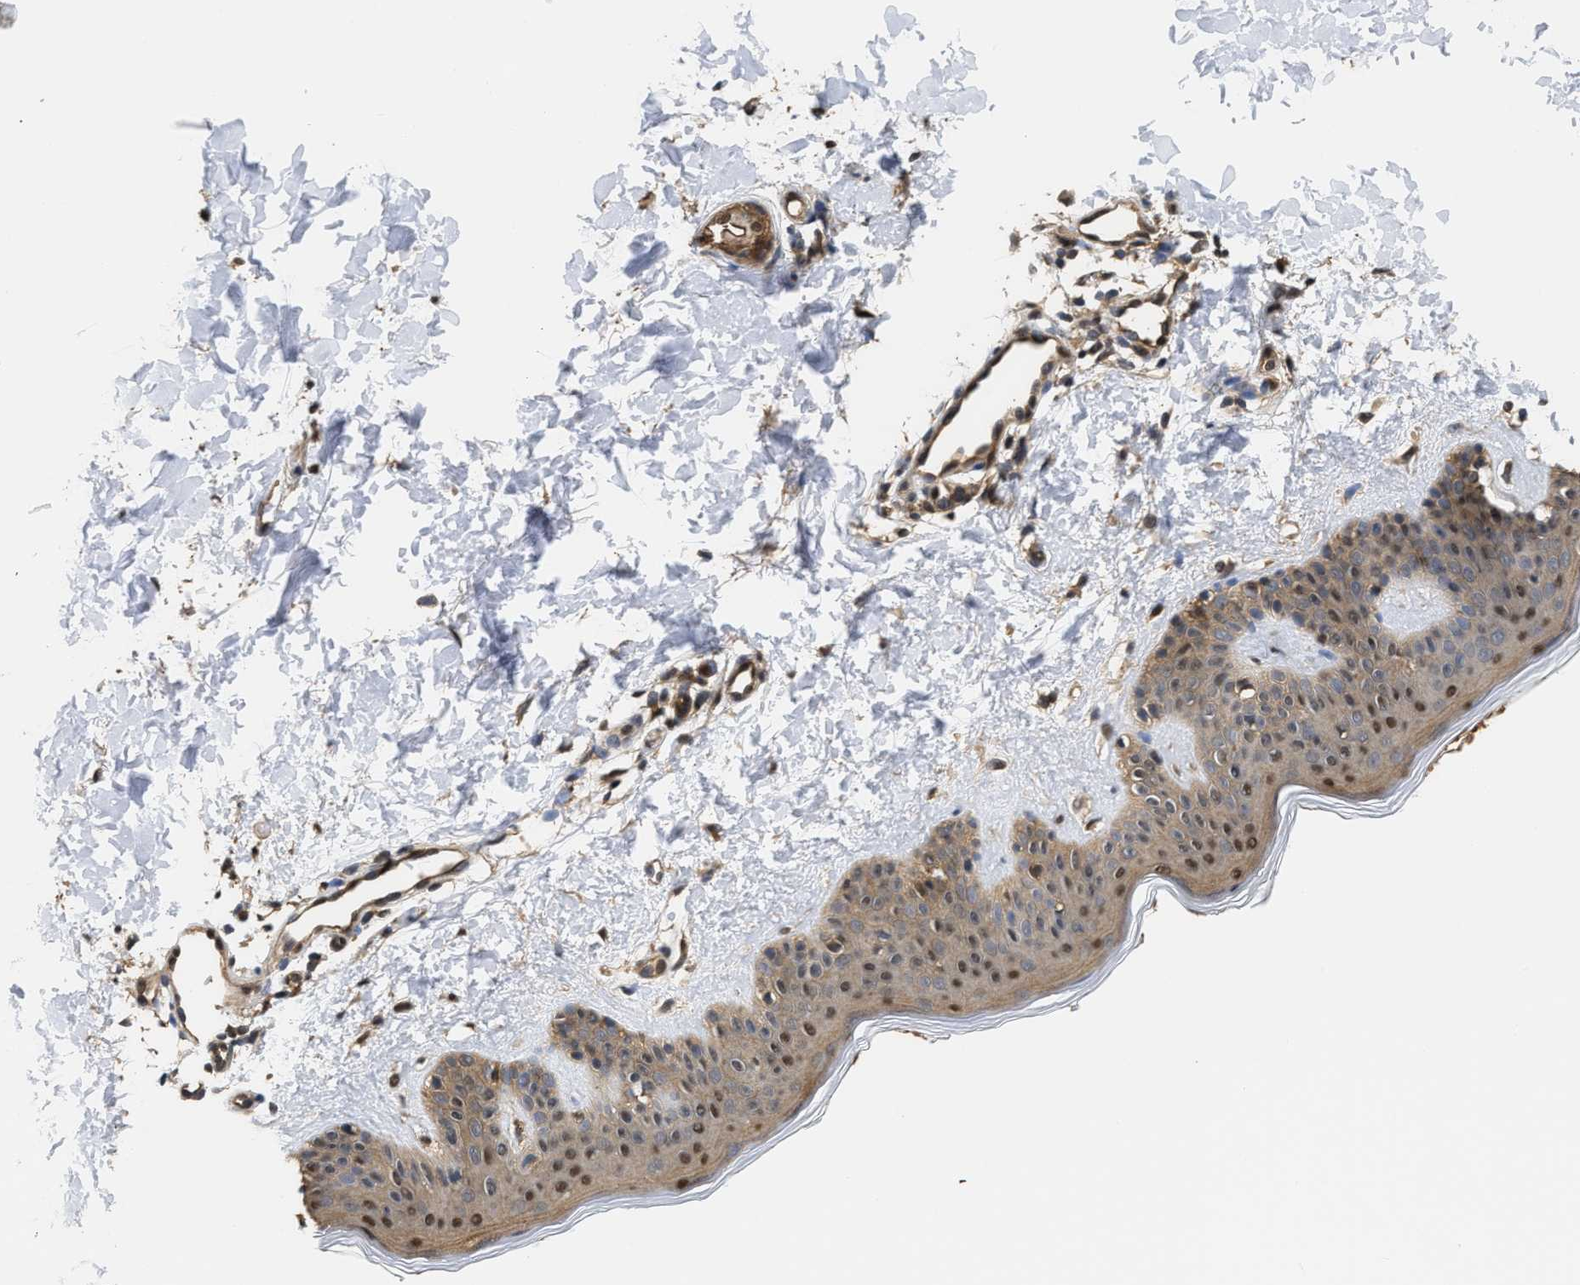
{"staining": {"intensity": "moderate", "quantity": ">75%", "location": "cytoplasmic/membranous,nuclear"}, "tissue": "skin", "cell_type": "Fibroblasts", "image_type": "normal", "snomed": [{"axis": "morphology", "description": "Normal tissue, NOS"}, {"axis": "topography", "description": "Skin"}], "caption": "Approximately >75% of fibroblasts in normal human skin show moderate cytoplasmic/membranous,nuclear protein expression as visualized by brown immunohistochemical staining.", "gene": "SCAI", "patient": {"sex": "male", "age": 30}}